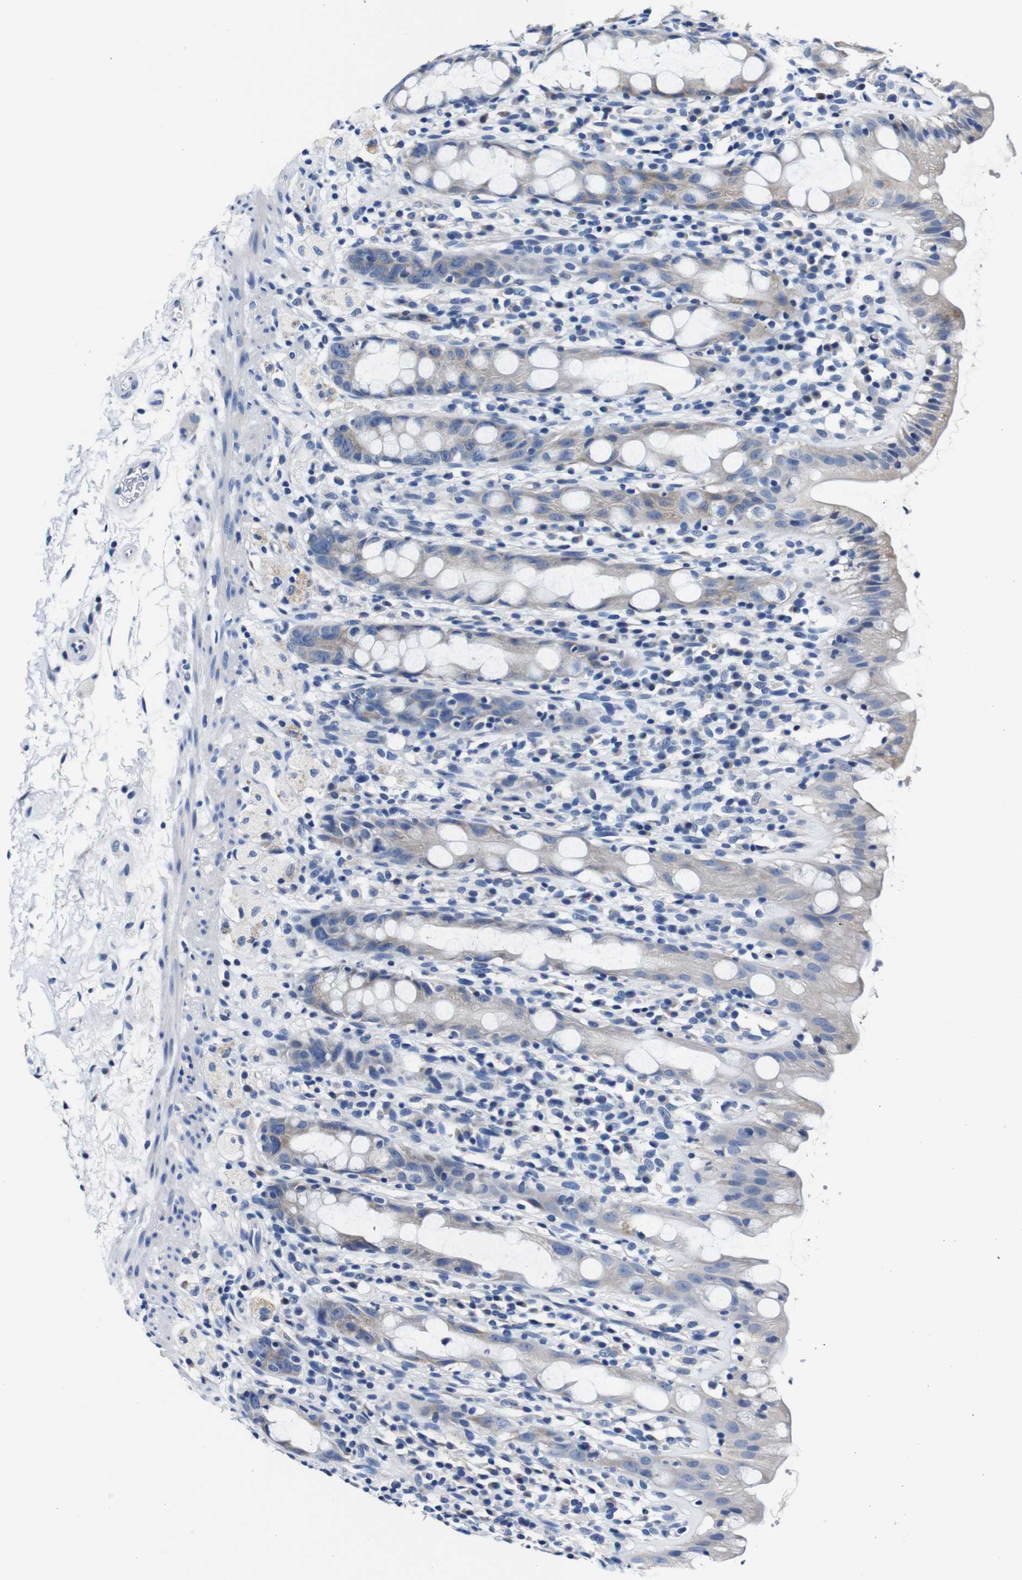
{"staining": {"intensity": "weak", "quantity": "<25%", "location": "cytoplasmic/membranous"}, "tissue": "rectum", "cell_type": "Glandular cells", "image_type": "normal", "snomed": [{"axis": "morphology", "description": "Normal tissue, NOS"}, {"axis": "topography", "description": "Rectum"}], "caption": "Immunohistochemistry image of normal rectum stained for a protein (brown), which shows no positivity in glandular cells. The staining was performed using DAB to visualize the protein expression in brown, while the nuclei were stained in blue with hematoxylin (Magnification: 20x).", "gene": "SNX19", "patient": {"sex": "male", "age": 44}}